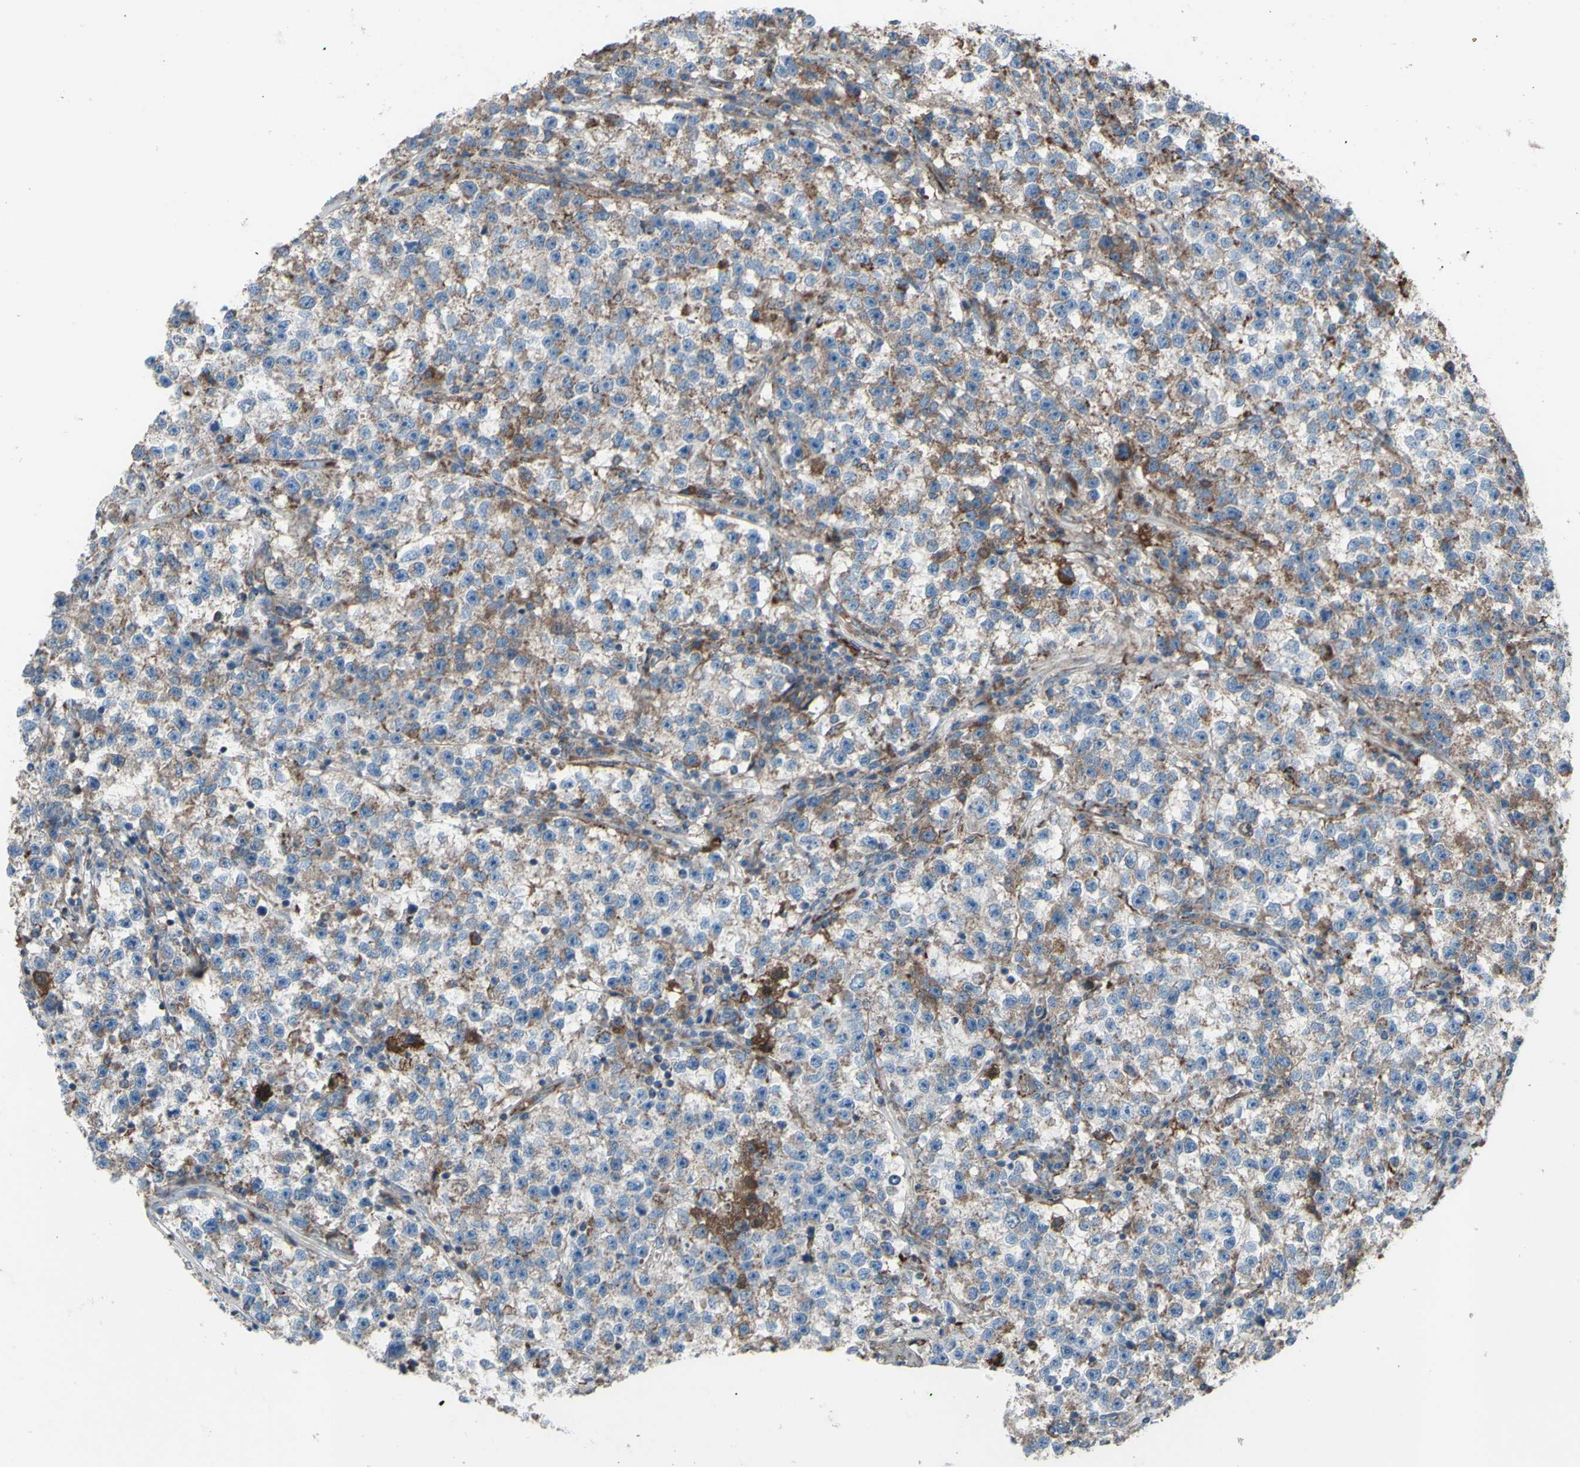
{"staining": {"intensity": "weak", "quantity": ">75%", "location": "cytoplasmic/membranous"}, "tissue": "testis cancer", "cell_type": "Tumor cells", "image_type": "cancer", "snomed": [{"axis": "morphology", "description": "Seminoma, NOS"}, {"axis": "topography", "description": "Testis"}], "caption": "Immunohistochemical staining of human testis cancer shows low levels of weak cytoplasmic/membranous protein positivity in approximately >75% of tumor cells.", "gene": "EMC7", "patient": {"sex": "male", "age": 22}}